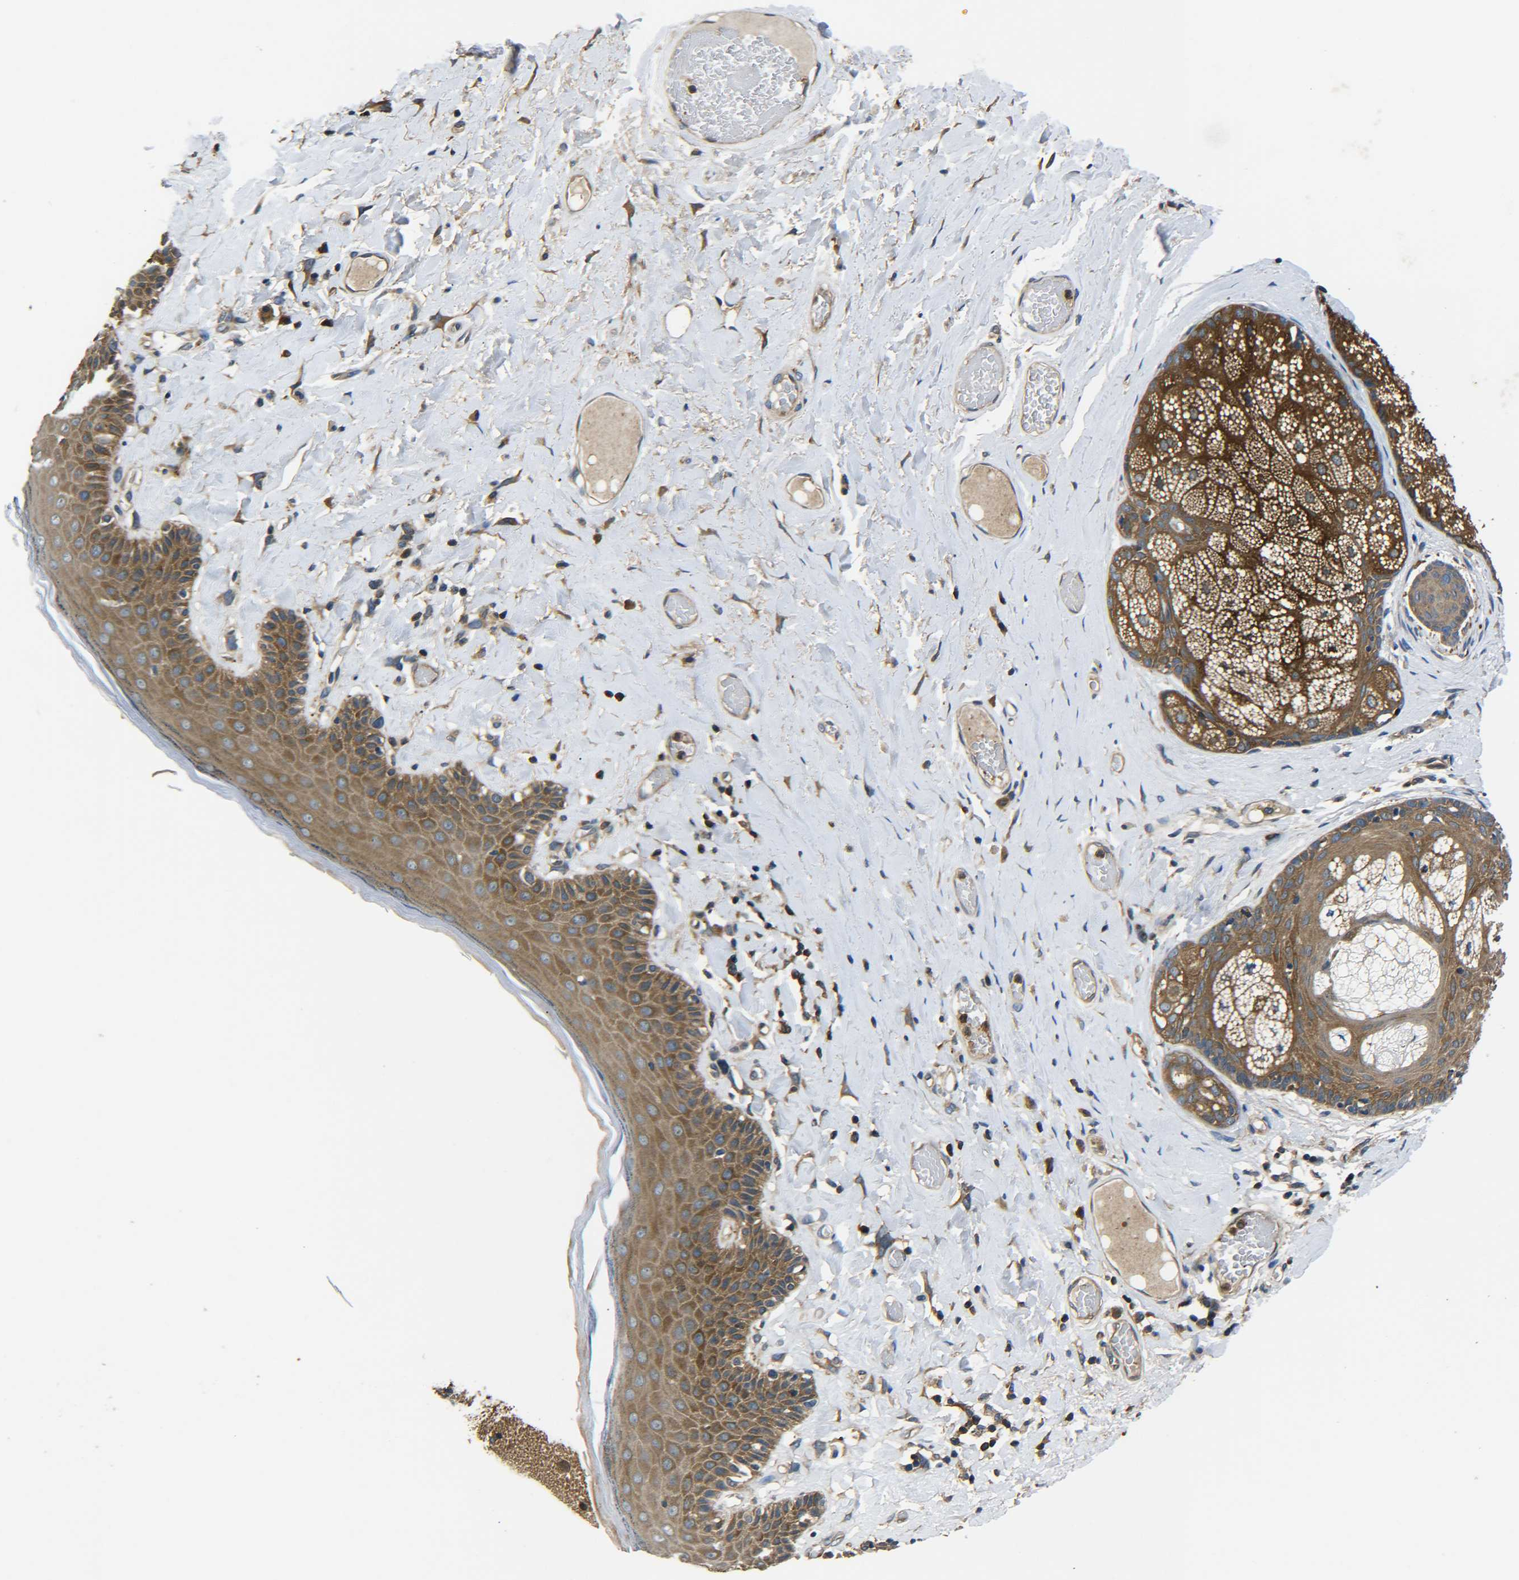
{"staining": {"intensity": "moderate", "quantity": ">75%", "location": "cytoplasmic/membranous"}, "tissue": "skin", "cell_type": "Epidermal cells", "image_type": "normal", "snomed": [{"axis": "morphology", "description": "Normal tissue, NOS"}, {"axis": "topography", "description": "Anal"}], "caption": "DAB immunohistochemical staining of normal human skin displays moderate cytoplasmic/membranous protein positivity in about >75% of epidermal cells. (DAB = brown stain, brightfield microscopy at high magnification).", "gene": "PREB", "patient": {"sex": "male", "age": 69}}